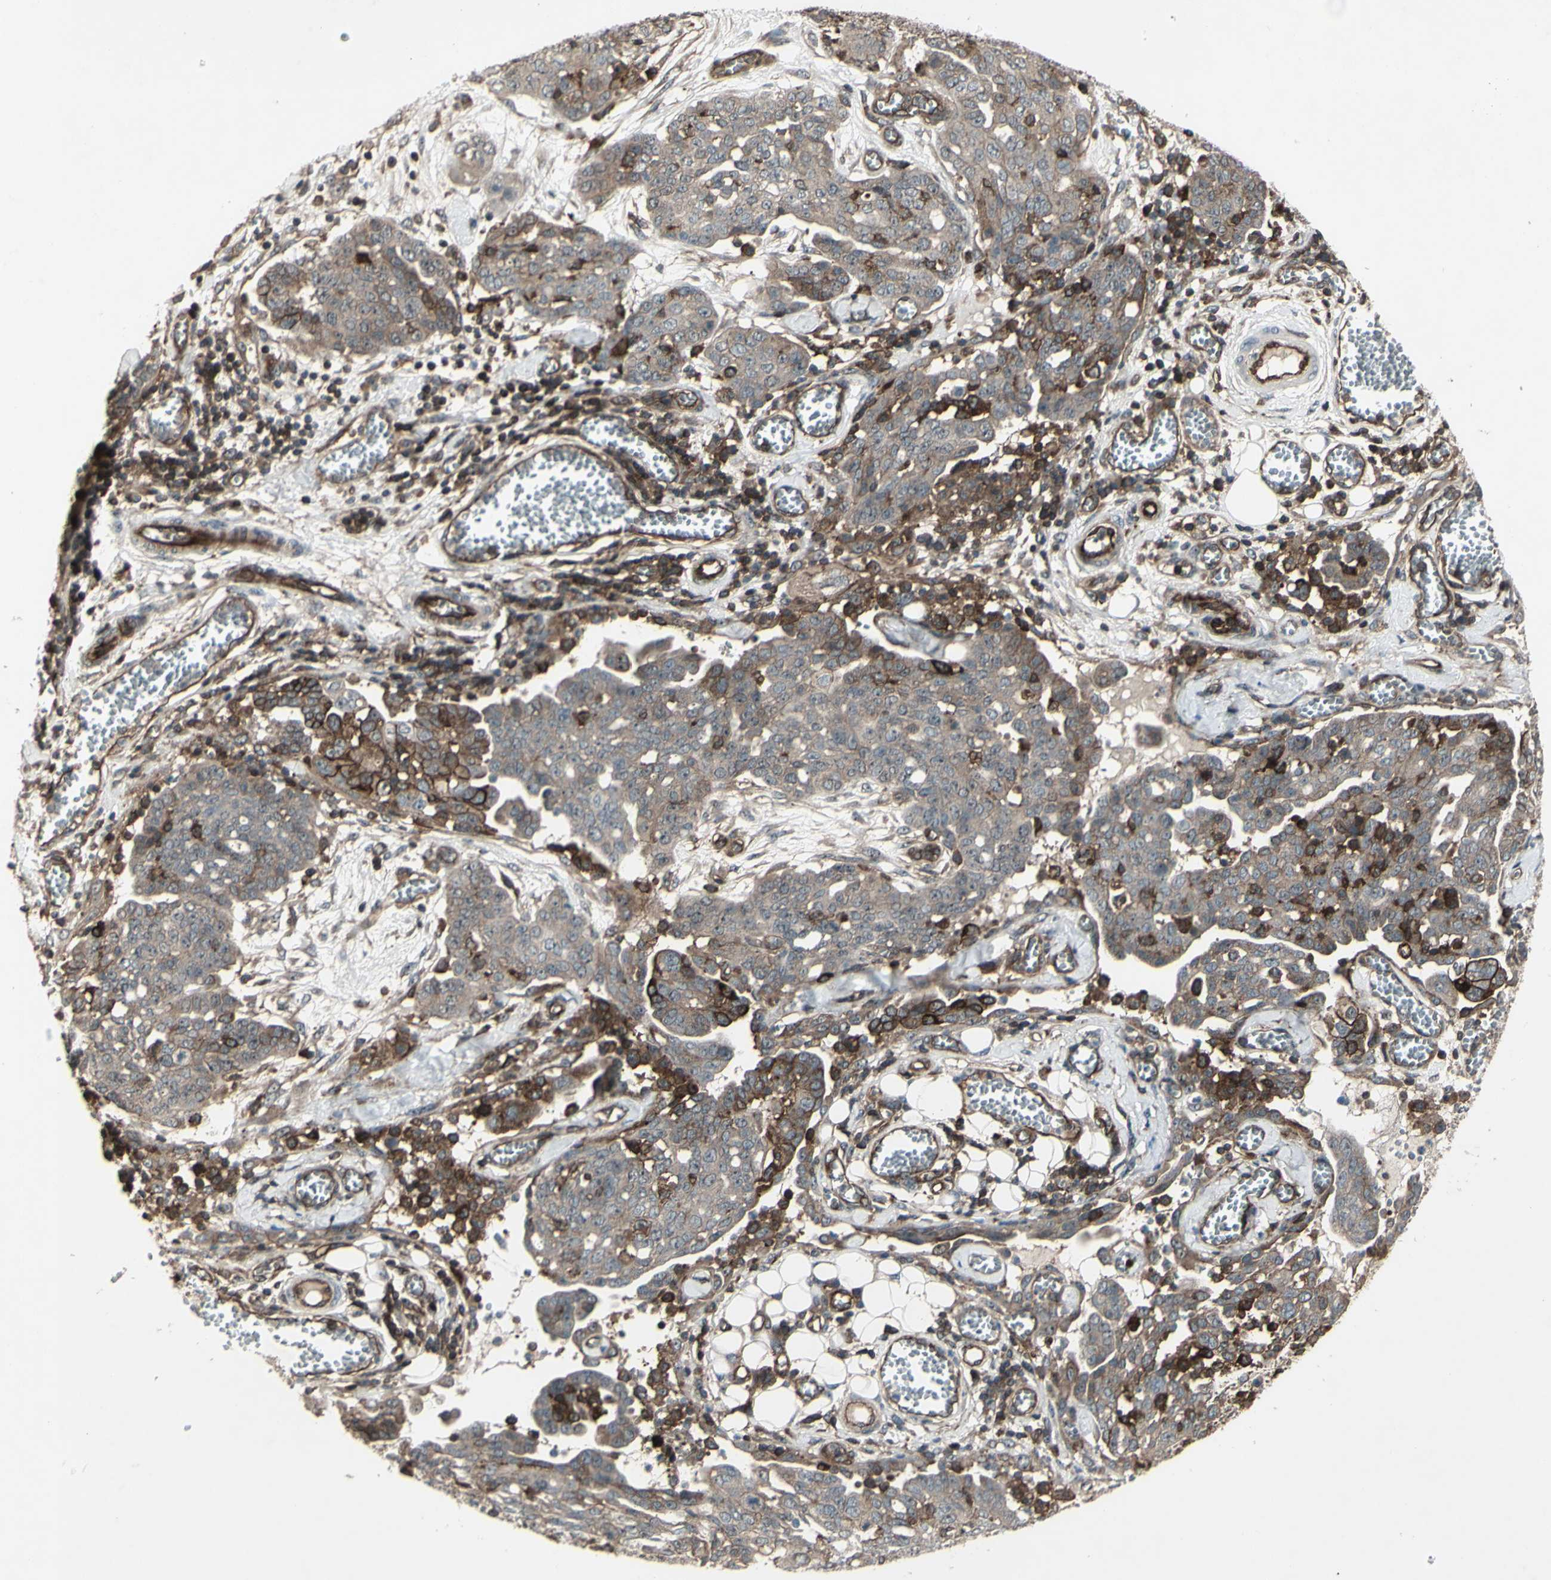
{"staining": {"intensity": "strong", "quantity": ">75%", "location": "cytoplasmic/membranous"}, "tissue": "ovarian cancer", "cell_type": "Tumor cells", "image_type": "cancer", "snomed": [{"axis": "morphology", "description": "Cystadenocarcinoma, serous, NOS"}, {"axis": "topography", "description": "Soft tissue"}, {"axis": "topography", "description": "Ovary"}], "caption": "Ovarian serous cystadenocarcinoma stained for a protein shows strong cytoplasmic/membranous positivity in tumor cells.", "gene": "FXYD5", "patient": {"sex": "female", "age": 57}}